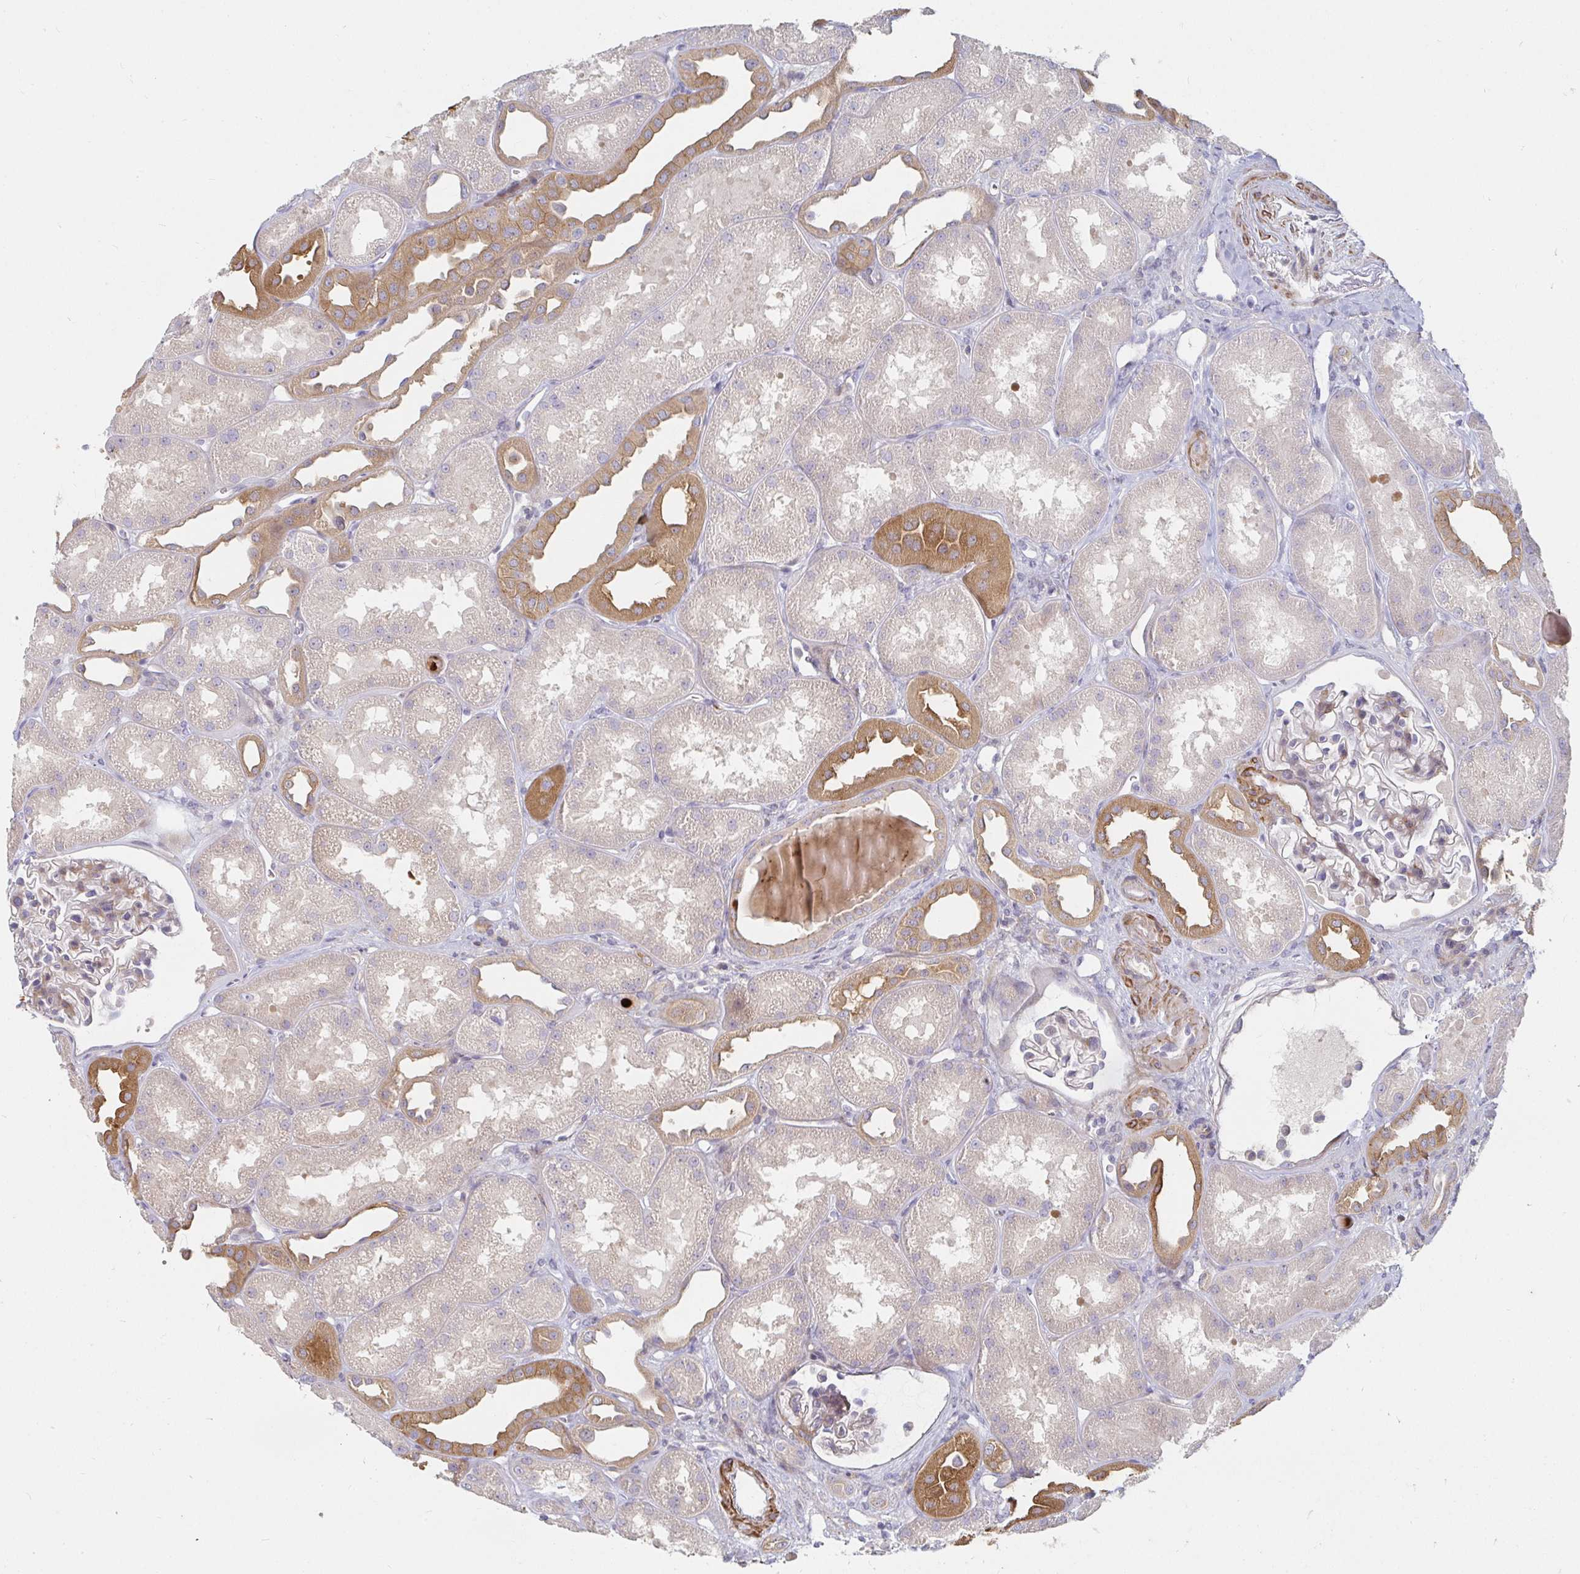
{"staining": {"intensity": "weak", "quantity": "25%-75%", "location": "cytoplasmic/membranous"}, "tissue": "kidney", "cell_type": "Cells in glomeruli", "image_type": "normal", "snomed": [{"axis": "morphology", "description": "Normal tissue, NOS"}, {"axis": "topography", "description": "Kidney"}], "caption": "An IHC photomicrograph of normal tissue is shown. Protein staining in brown labels weak cytoplasmic/membranous positivity in kidney within cells in glomeruli.", "gene": "SSH2", "patient": {"sex": "male", "age": 61}}